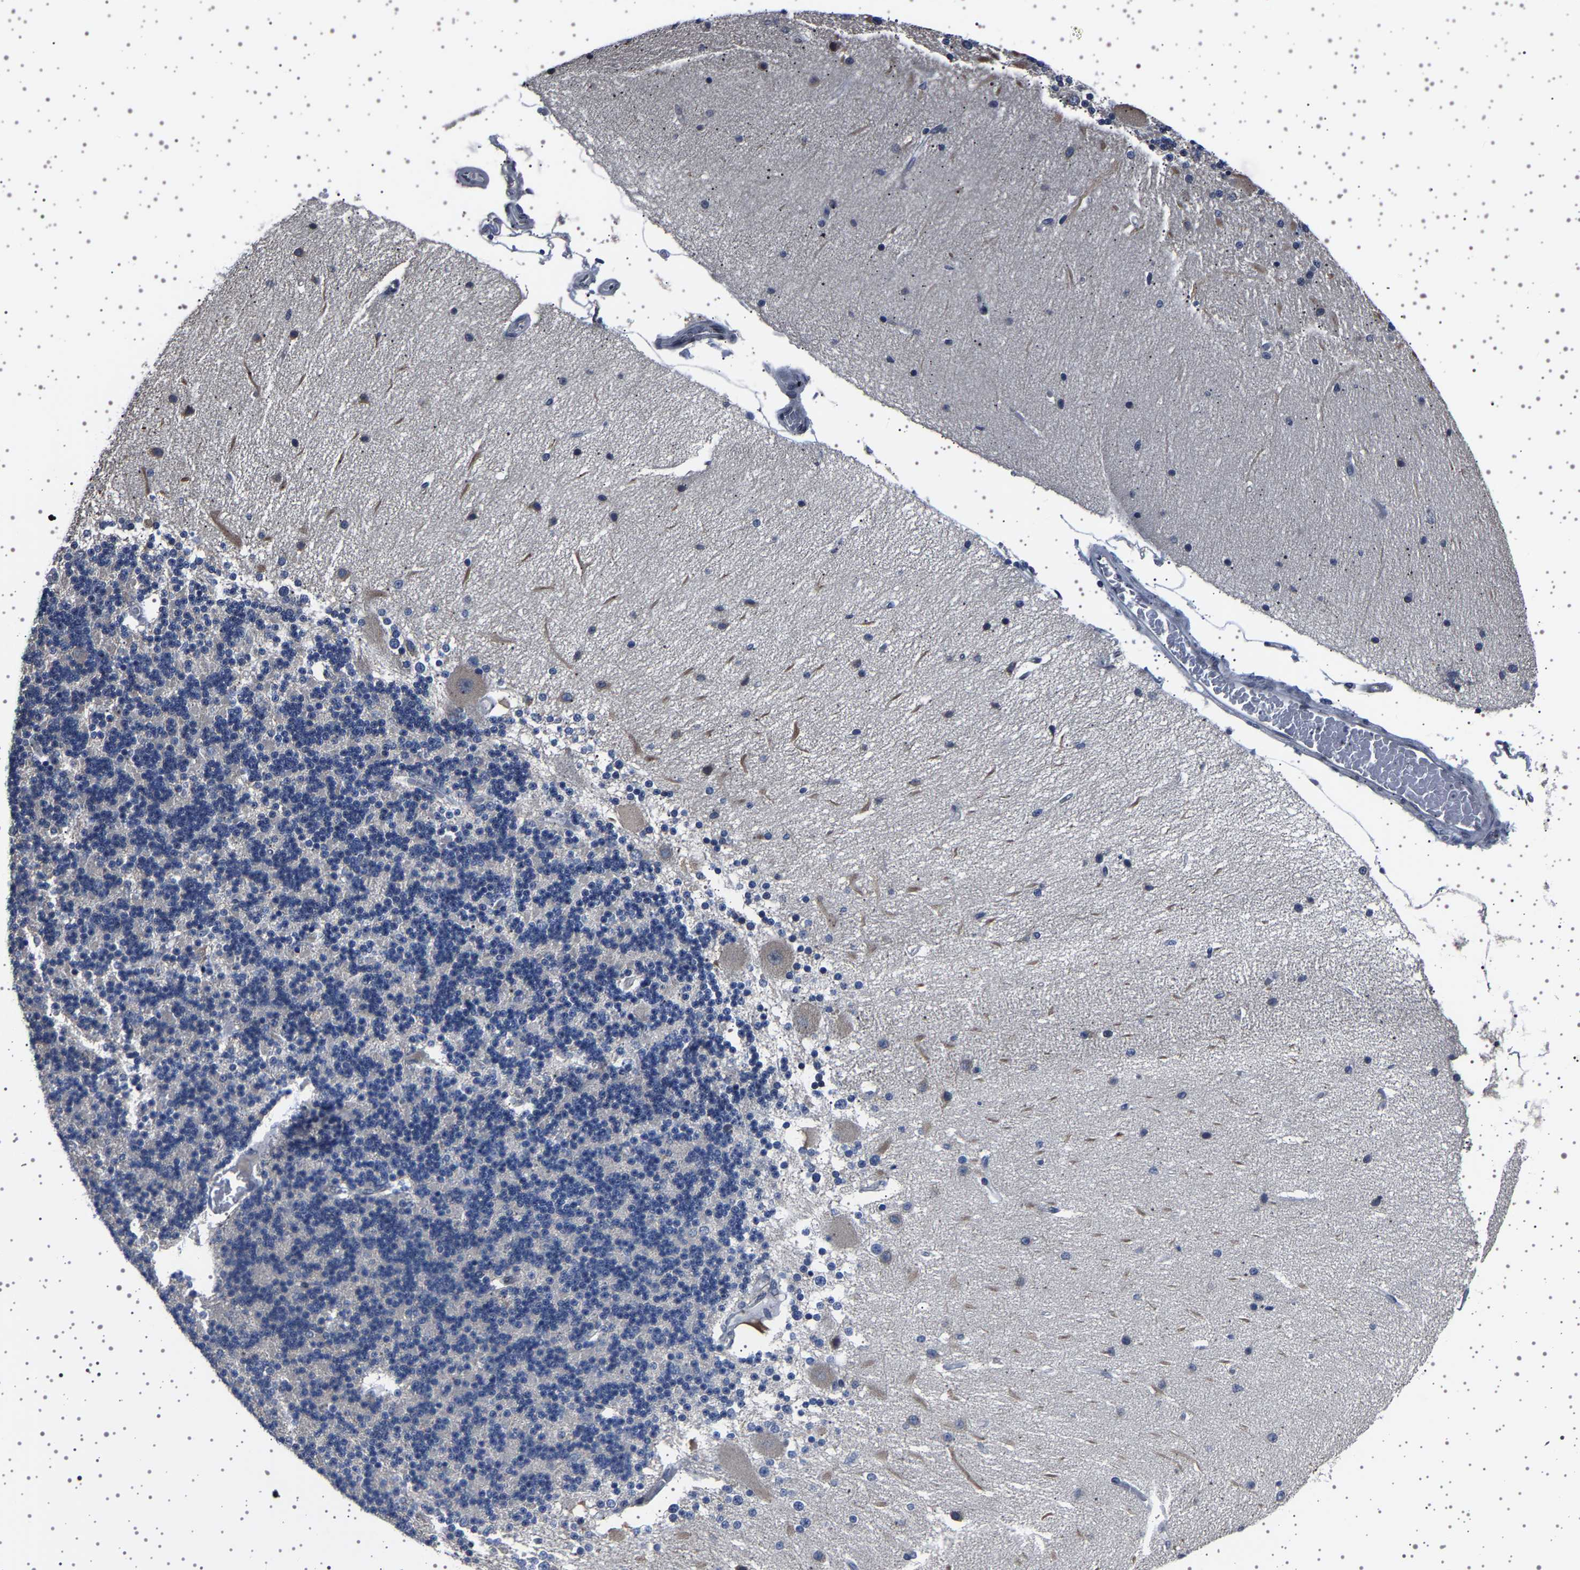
{"staining": {"intensity": "negative", "quantity": "none", "location": "none"}, "tissue": "cerebellum", "cell_type": "Cells in granular layer", "image_type": "normal", "snomed": [{"axis": "morphology", "description": "Normal tissue, NOS"}, {"axis": "topography", "description": "Cerebellum"}], "caption": "Cells in granular layer show no significant protein expression in normal cerebellum. (Brightfield microscopy of DAB IHC at high magnification).", "gene": "IL10RB", "patient": {"sex": "female", "age": 54}}